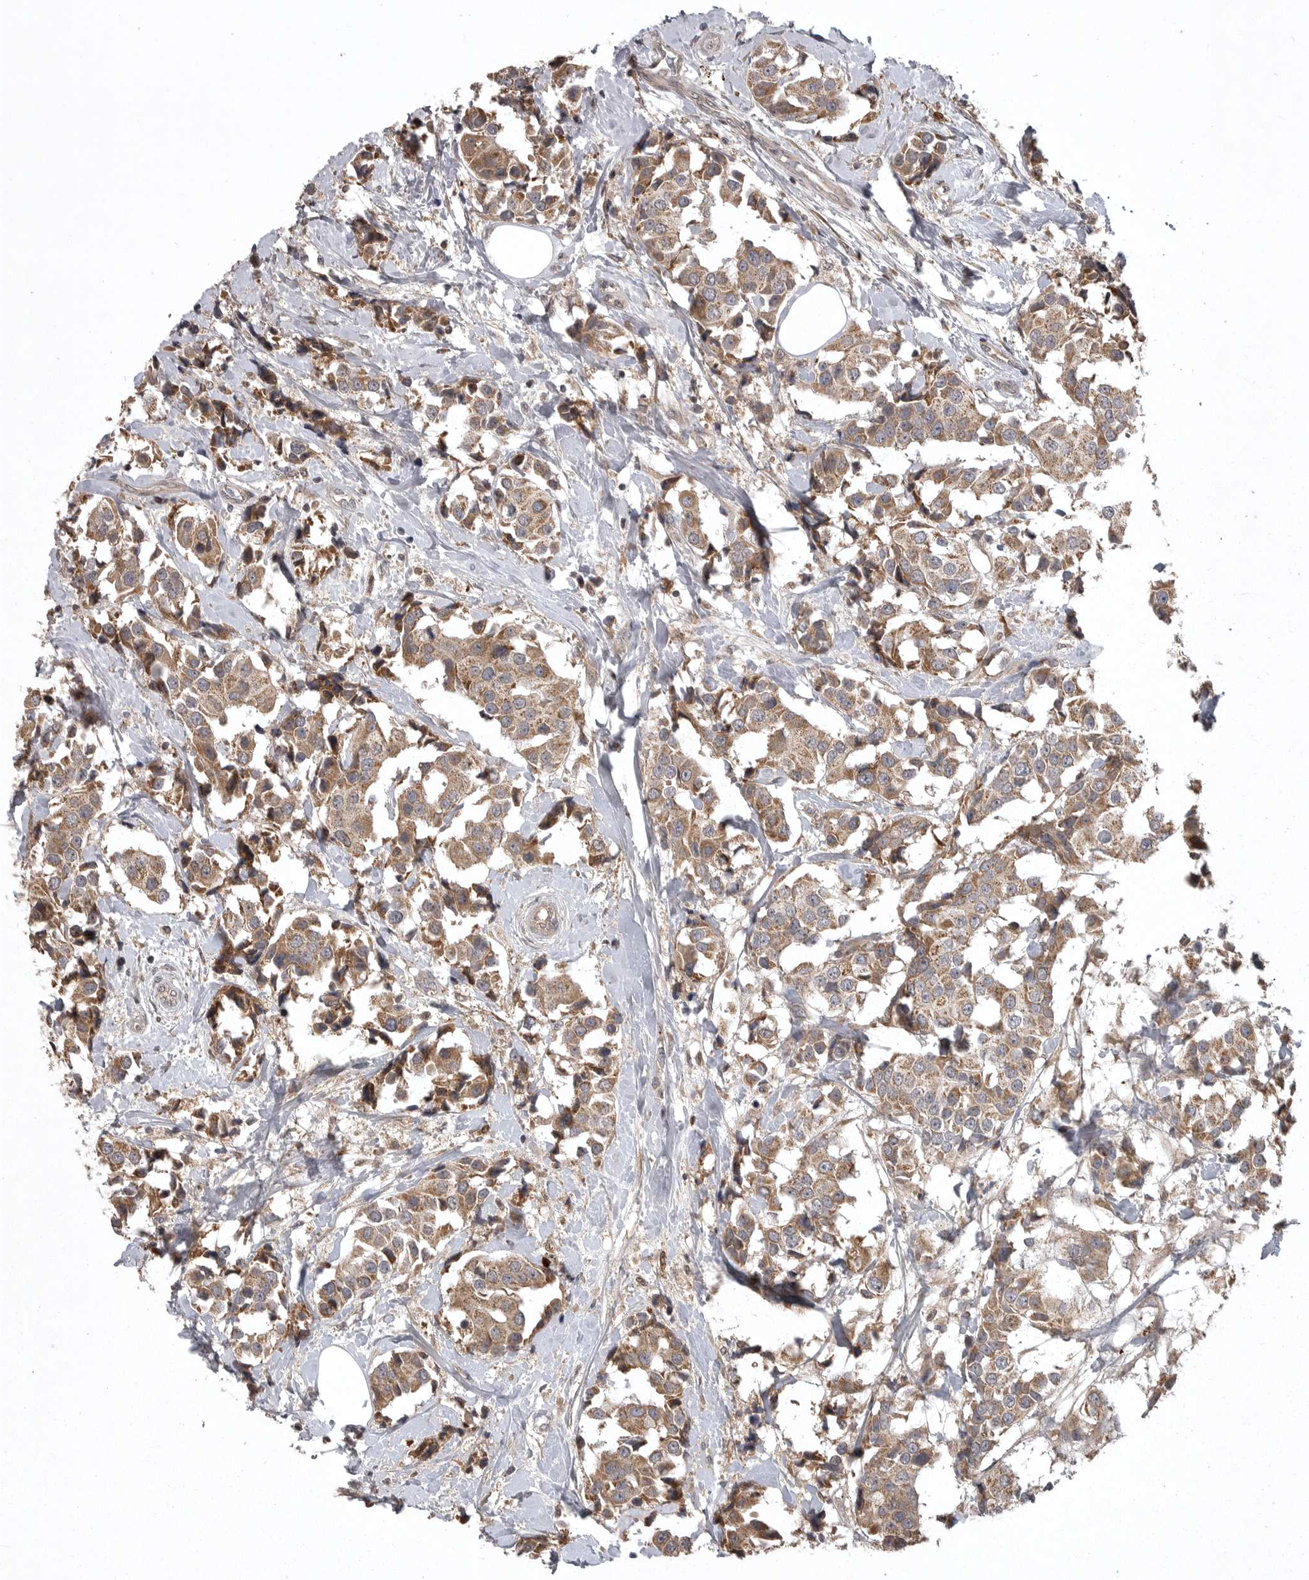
{"staining": {"intensity": "moderate", "quantity": ">75%", "location": "cytoplasmic/membranous"}, "tissue": "breast cancer", "cell_type": "Tumor cells", "image_type": "cancer", "snomed": [{"axis": "morphology", "description": "Normal tissue, NOS"}, {"axis": "morphology", "description": "Duct carcinoma"}, {"axis": "topography", "description": "Breast"}], "caption": "The immunohistochemical stain shows moderate cytoplasmic/membranous positivity in tumor cells of invasive ductal carcinoma (breast) tissue. The staining is performed using DAB brown chromogen to label protein expression. The nuclei are counter-stained blue using hematoxylin.", "gene": "GPR31", "patient": {"sex": "female", "age": 39}}